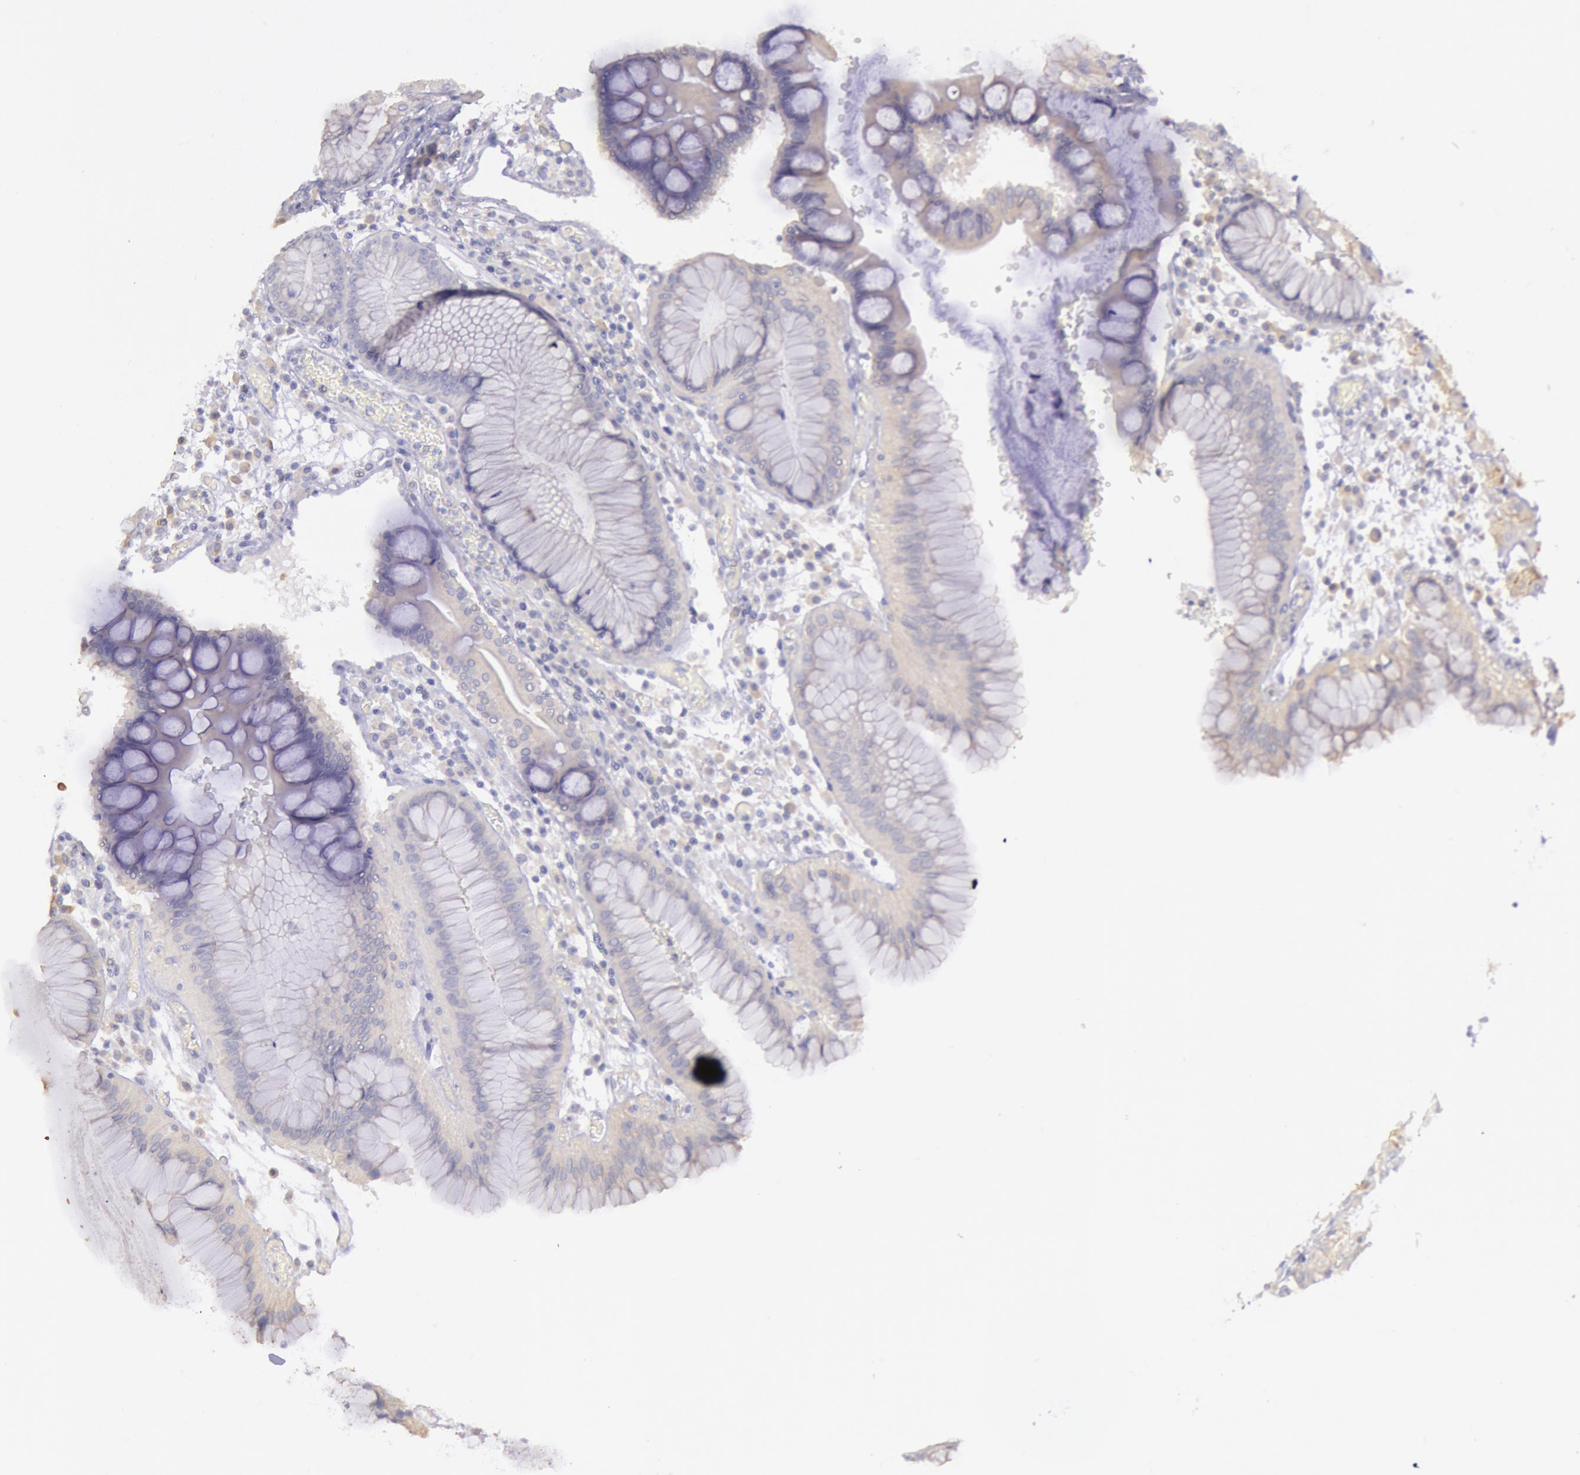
{"staining": {"intensity": "negative", "quantity": "none", "location": "none"}, "tissue": "stomach", "cell_type": "Glandular cells", "image_type": "normal", "snomed": [{"axis": "morphology", "description": "Normal tissue, NOS"}, {"axis": "topography", "description": "Stomach, lower"}], "caption": "Immunohistochemistry (IHC) photomicrograph of unremarkable stomach: human stomach stained with DAB (3,3'-diaminobenzidine) shows no significant protein staining in glandular cells.", "gene": "MYH1", "patient": {"sex": "female", "age": 73}}